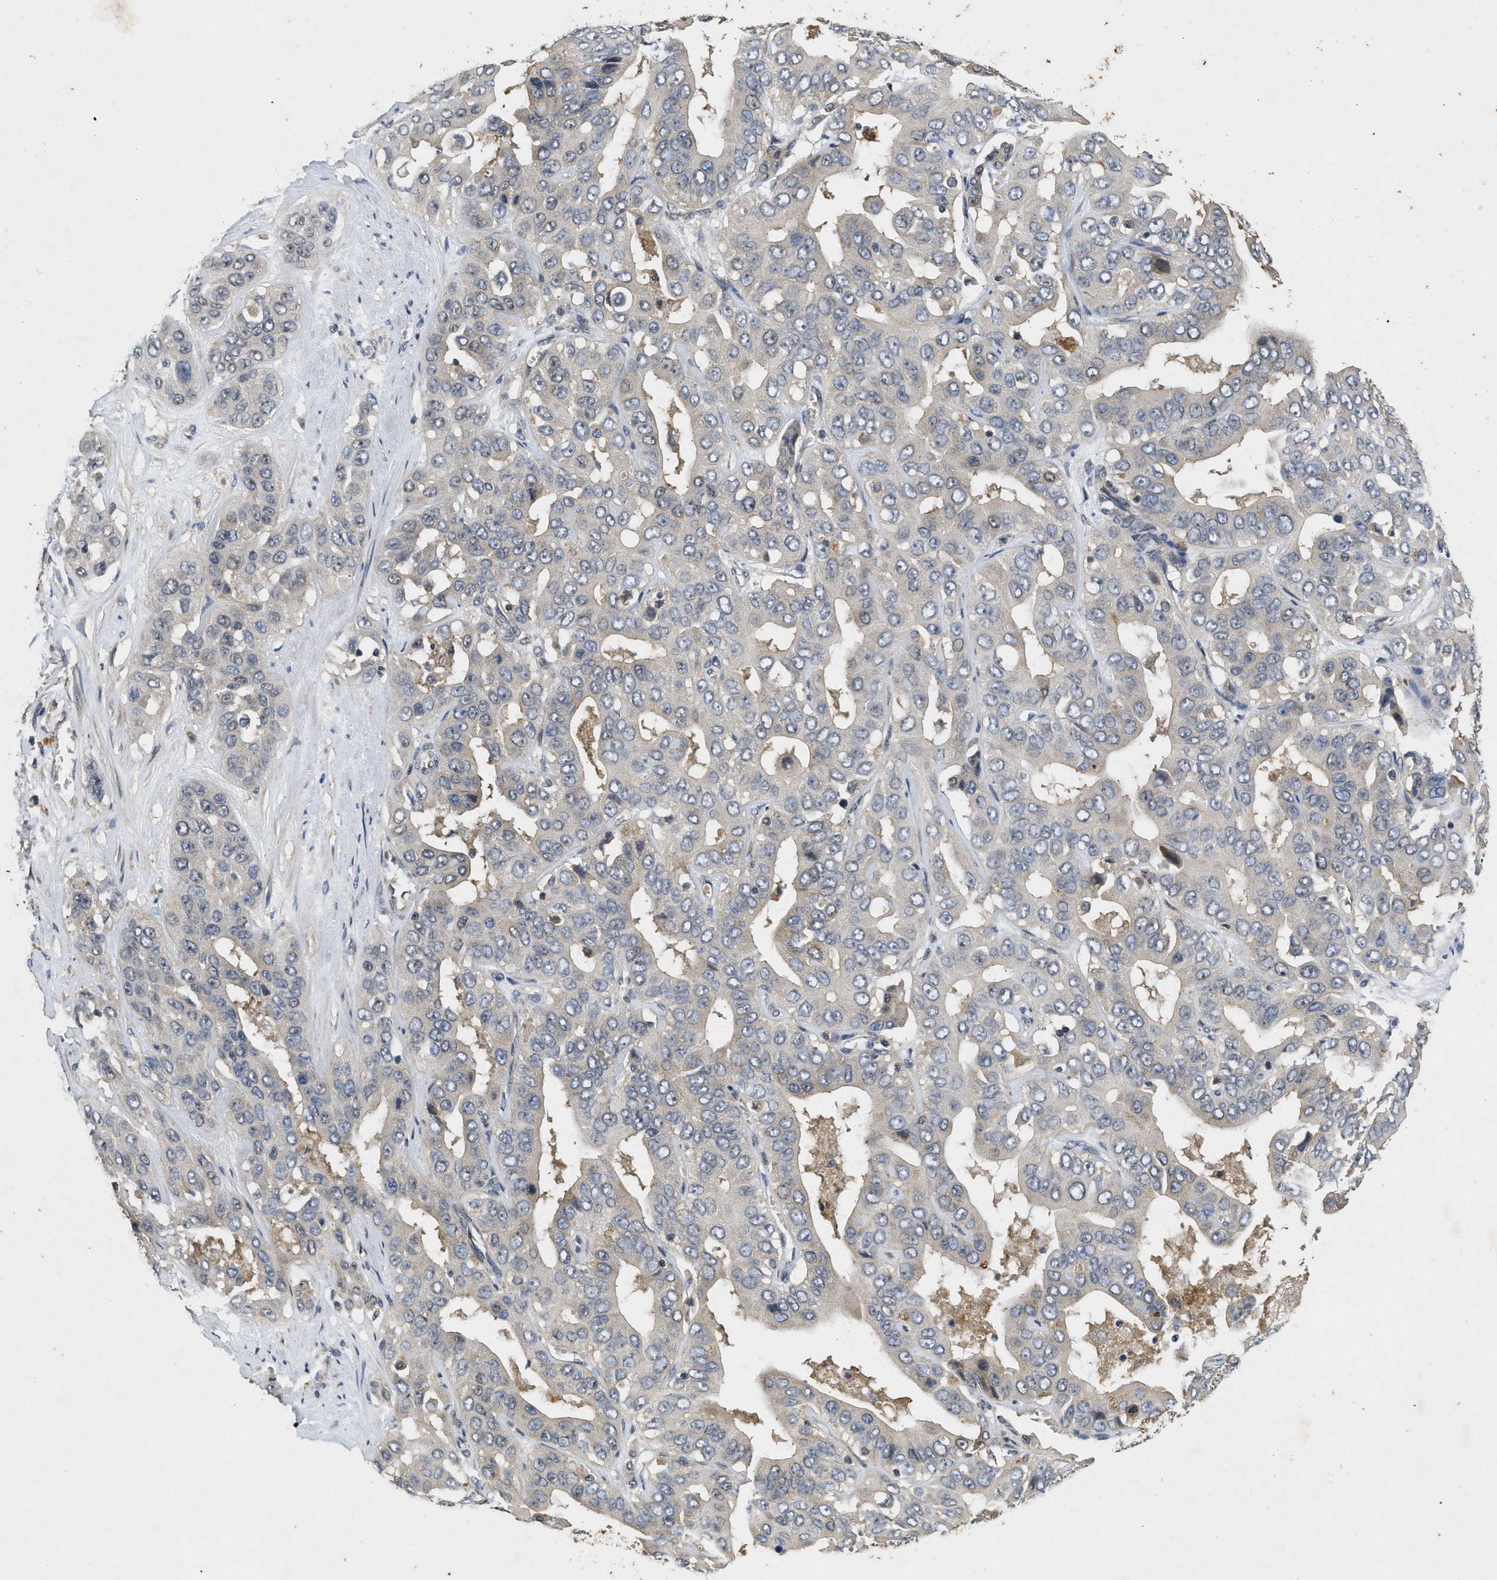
{"staining": {"intensity": "negative", "quantity": "none", "location": "none"}, "tissue": "liver cancer", "cell_type": "Tumor cells", "image_type": "cancer", "snomed": [{"axis": "morphology", "description": "Cholangiocarcinoma"}, {"axis": "topography", "description": "Liver"}], "caption": "A photomicrograph of liver cancer (cholangiocarcinoma) stained for a protein displays no brown staining in tumor cells.", "gene": "PAPOLG", "patient": {"sex": "female", "age": 52}}